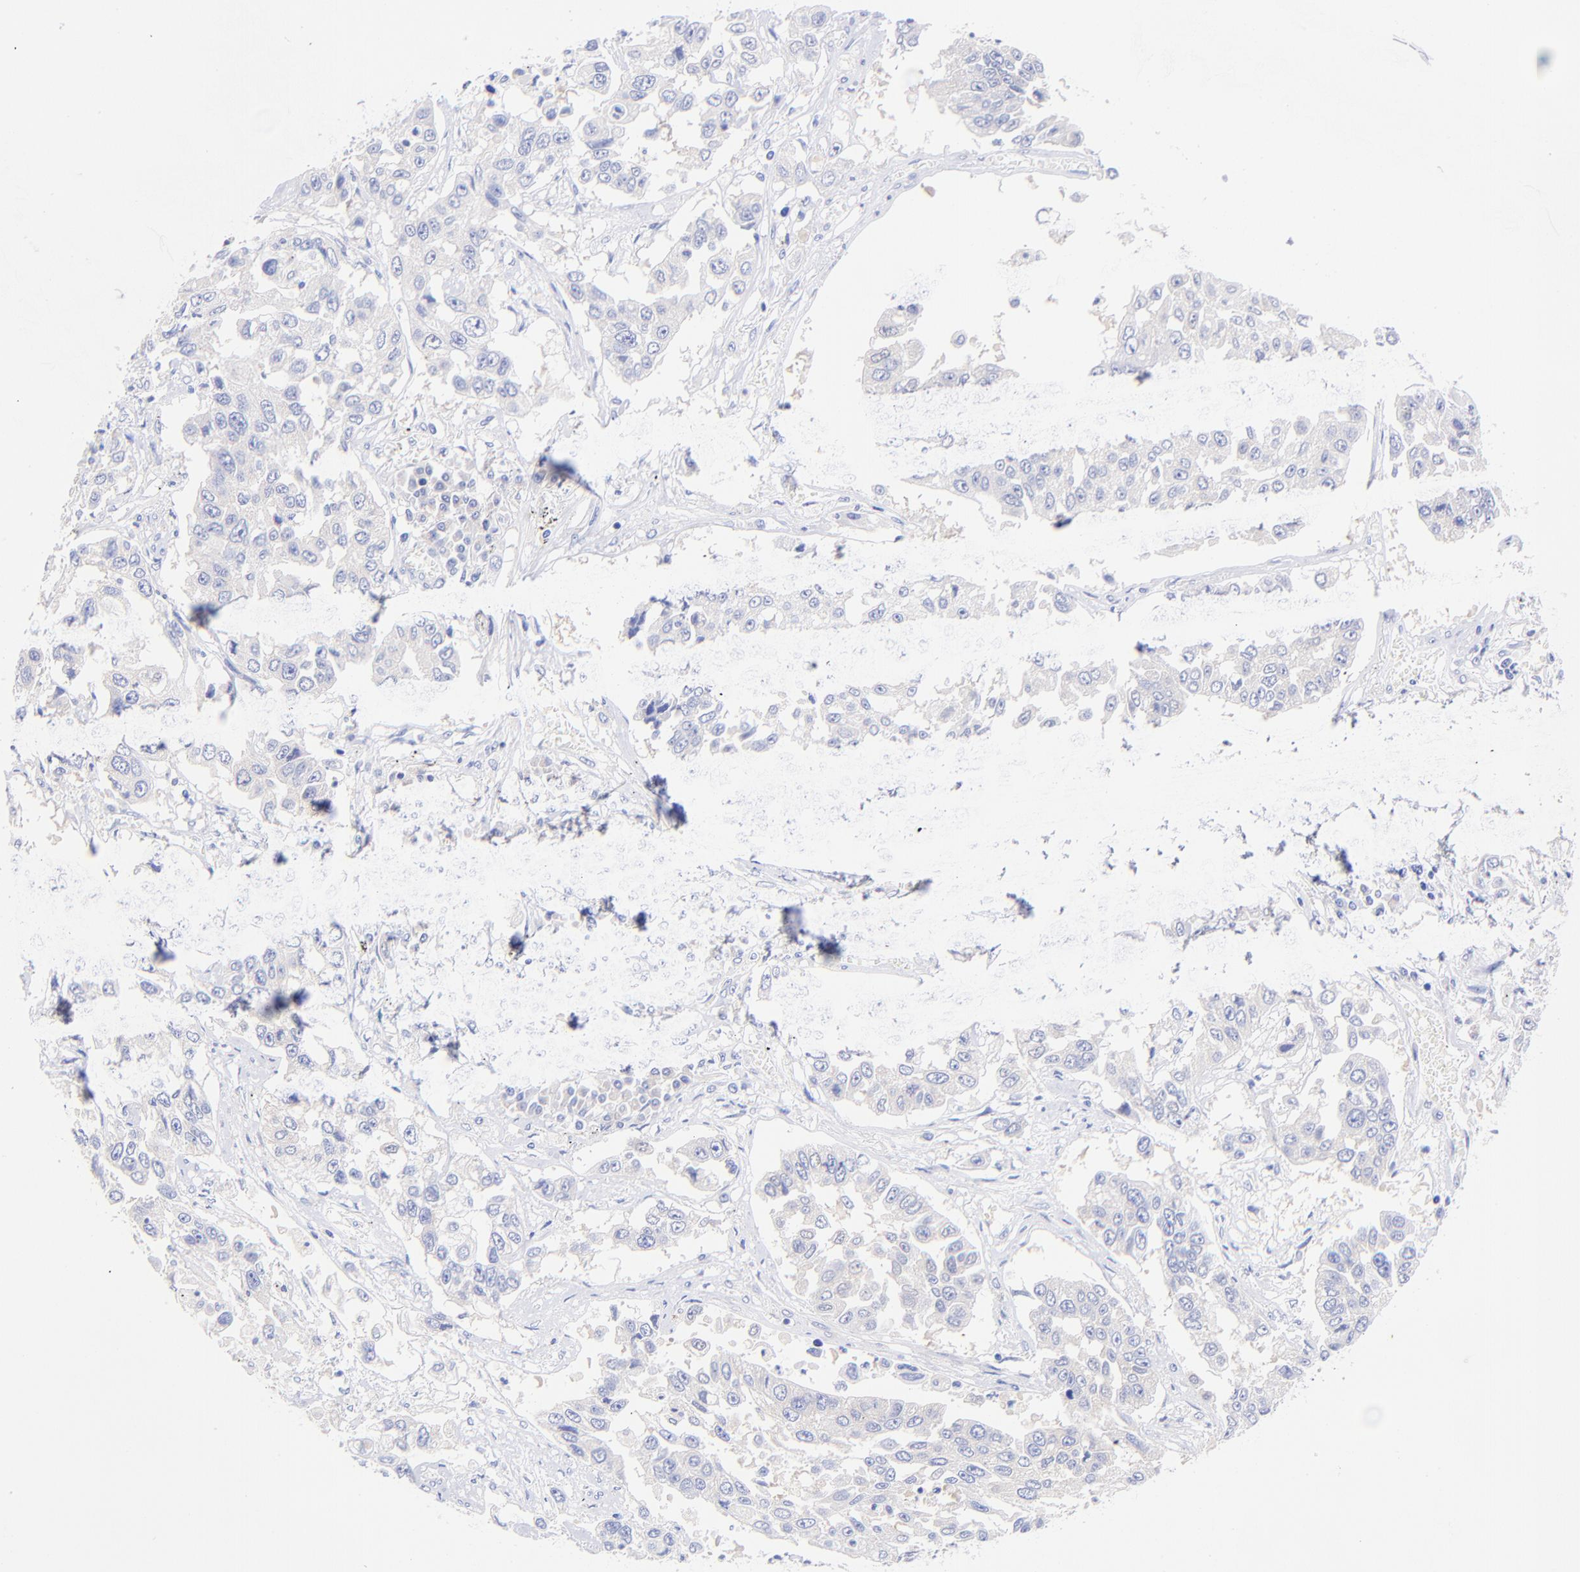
{"staining": {"intensity": "negative", "quantity": "none", "location": "none"}, "tissue": "lung cancer", "cell_type": "Tumor cells", "image_type": "cancer", "snomed": [{"axis": "morphology", "description": "Squamous cell carcinoma, NOS"}, {"axis": "topography", "description": "Lung"}], "caption": "Immunohistochemistry (IHC) micrograph of human lung cancer stained for a protein (brown), which exhibits no positivity in tumor cells.", "gene": "GPHN", "patient": {"sex": "male", "age": 71}}